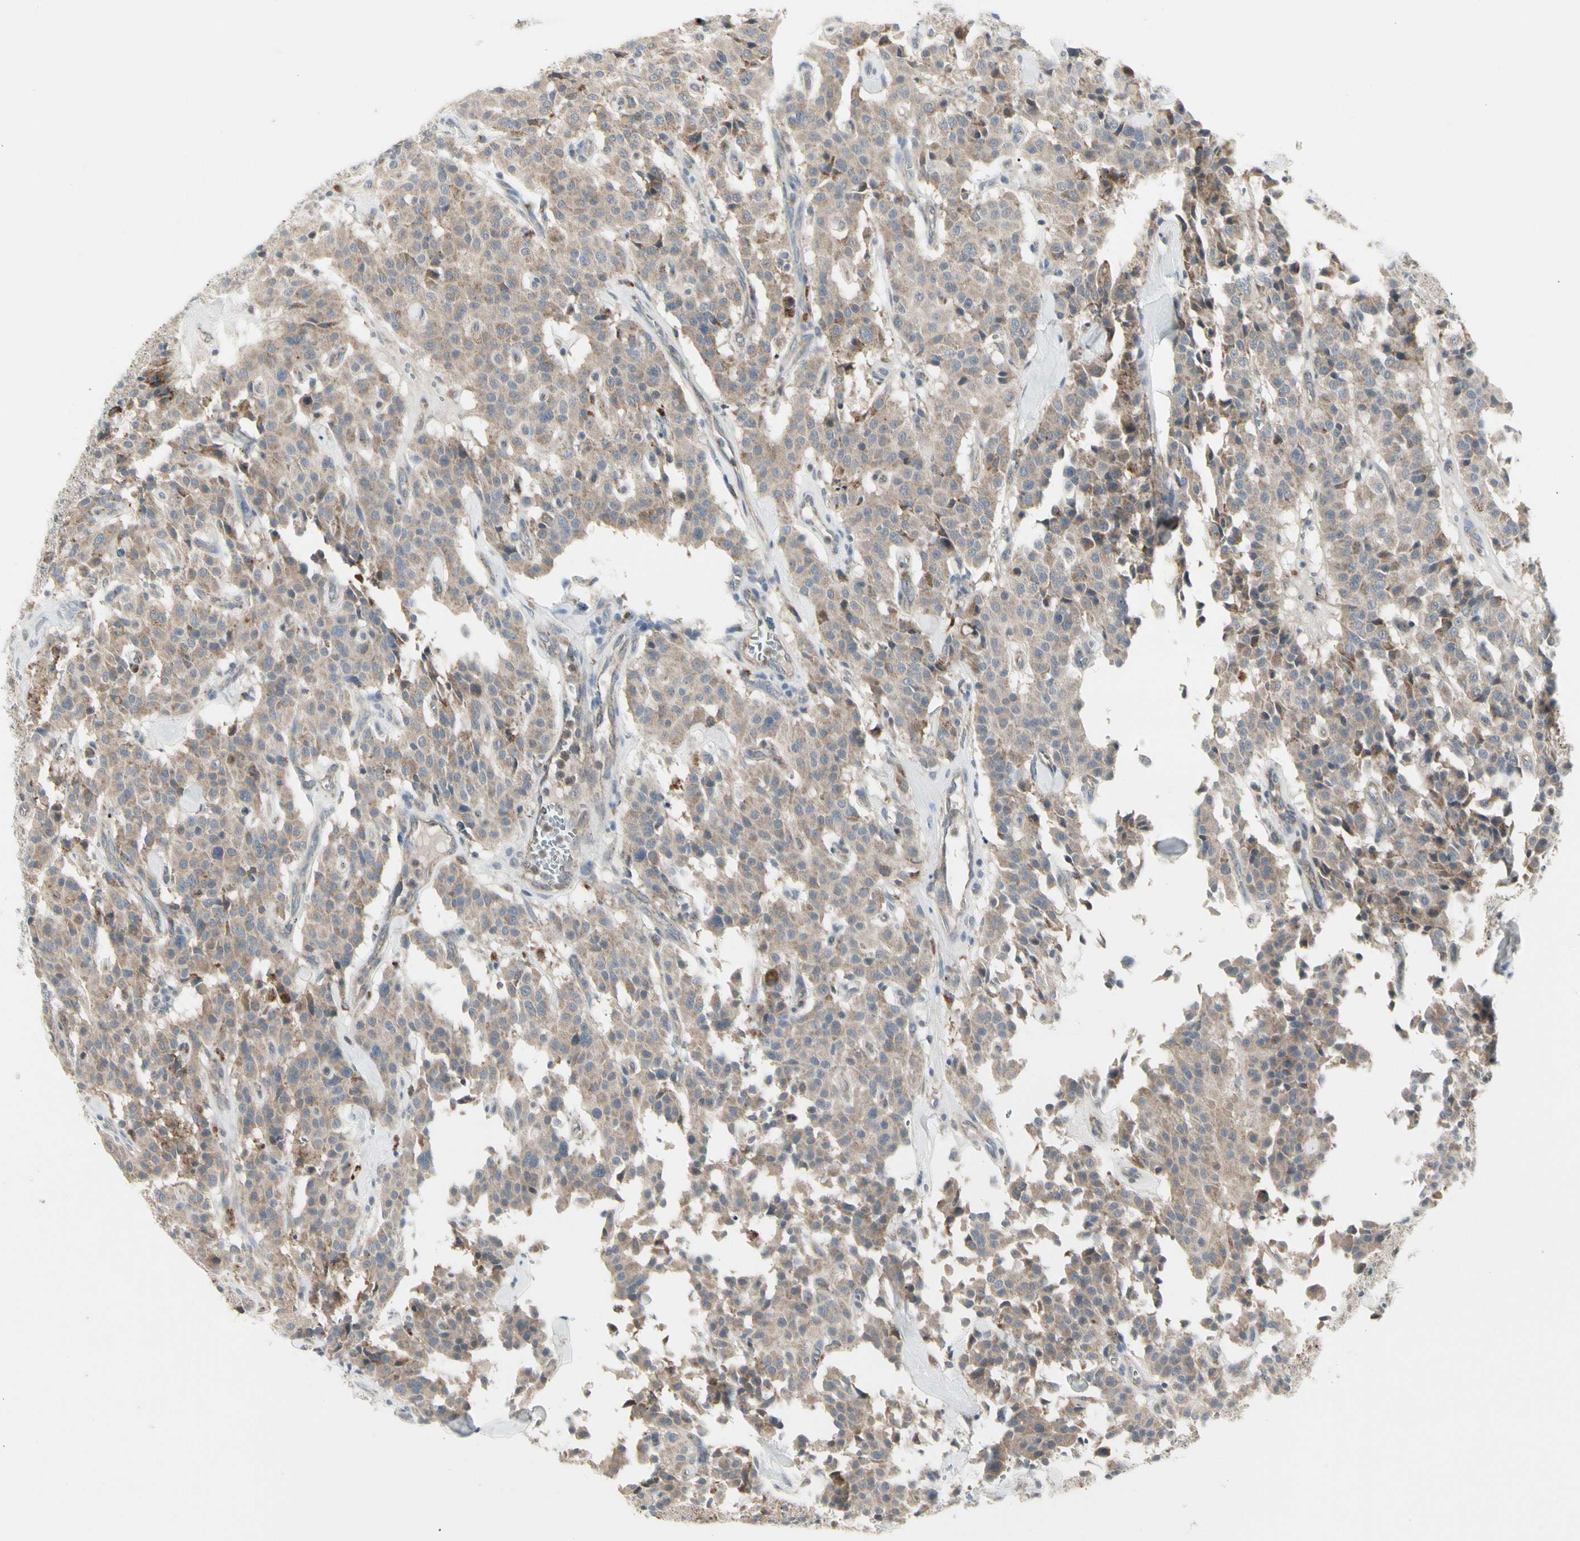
{"staining": {"intensity": "weak", "quantity": ">75%", "location": "cytoplasmic/membranous"}, "tissue": "carcinoid", "cell_type": "Tumor cells", "image_type": "cancer", "snomed": [{"axis": "morphology", "description": "Carcinoid, malignant, NOS"}, {"axis": "topography", "description": "Lung"}], "caption": "Immunohistochemical staining of carcinoid (malignant) displays low levels of weak cytoplasmic/membranous positivity in about >75% of tumor cells.", "gene": "GRN", "patient": {"sex": "male", "age": 30}}